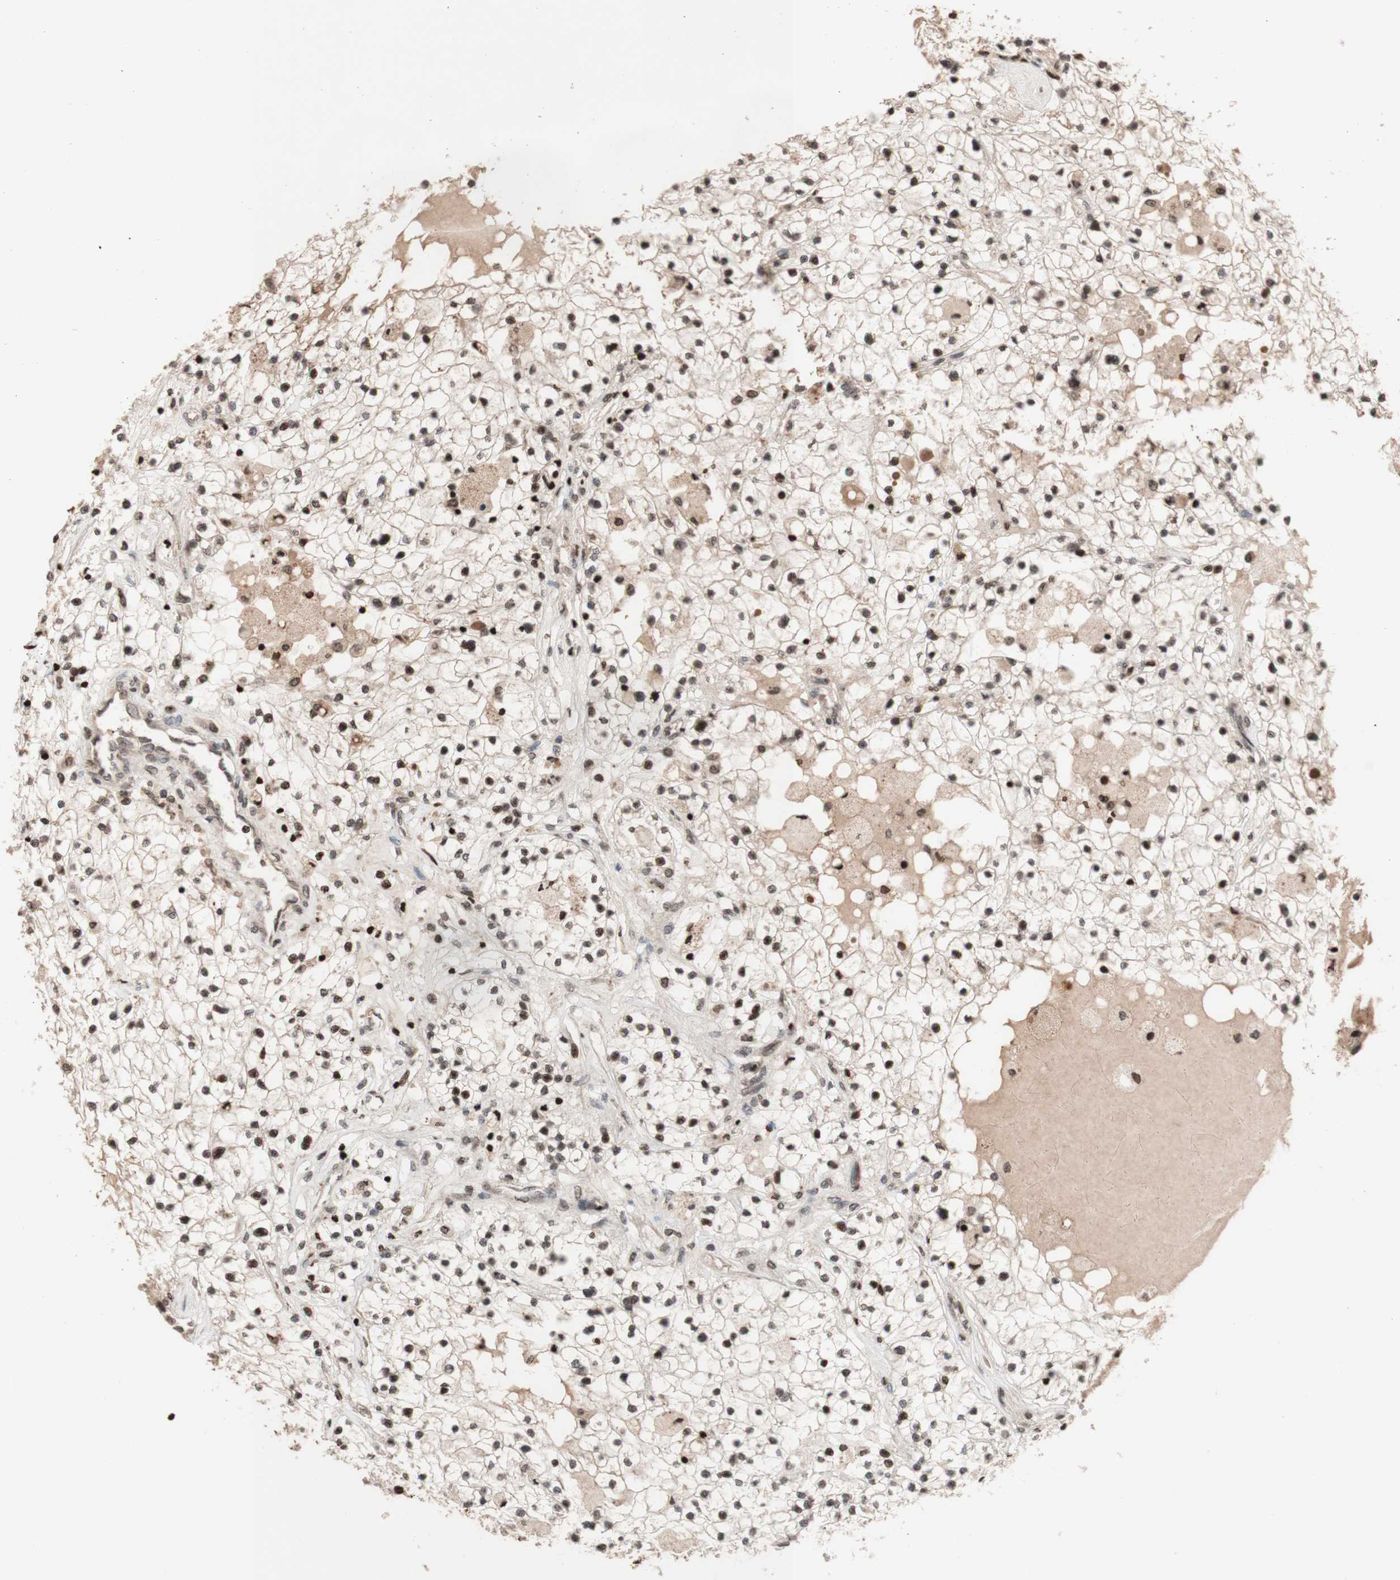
{"staining": {"intensity": "weak", "quantity": ">75%", "location": "cytoplasmic/membranous,nuclear"}, "tissue": "renal cancer", "cell_type": "Tumor cells", "image_type": "cancer", "snomed": [{"axis": "morphology", "description": "Adenocarcinoma, NOS"}, {"axis": "topography", "description": "Kidney"}], "caption": "Immunohistochemical staining of adenocarcinoma (renal) shows low levels of weak cytoplasmic/membranous and nuclear protein positivity in approximately >75% of tumor cells.", "gene": "POLA1", "patient": {"sex": "male", "age": 68}}